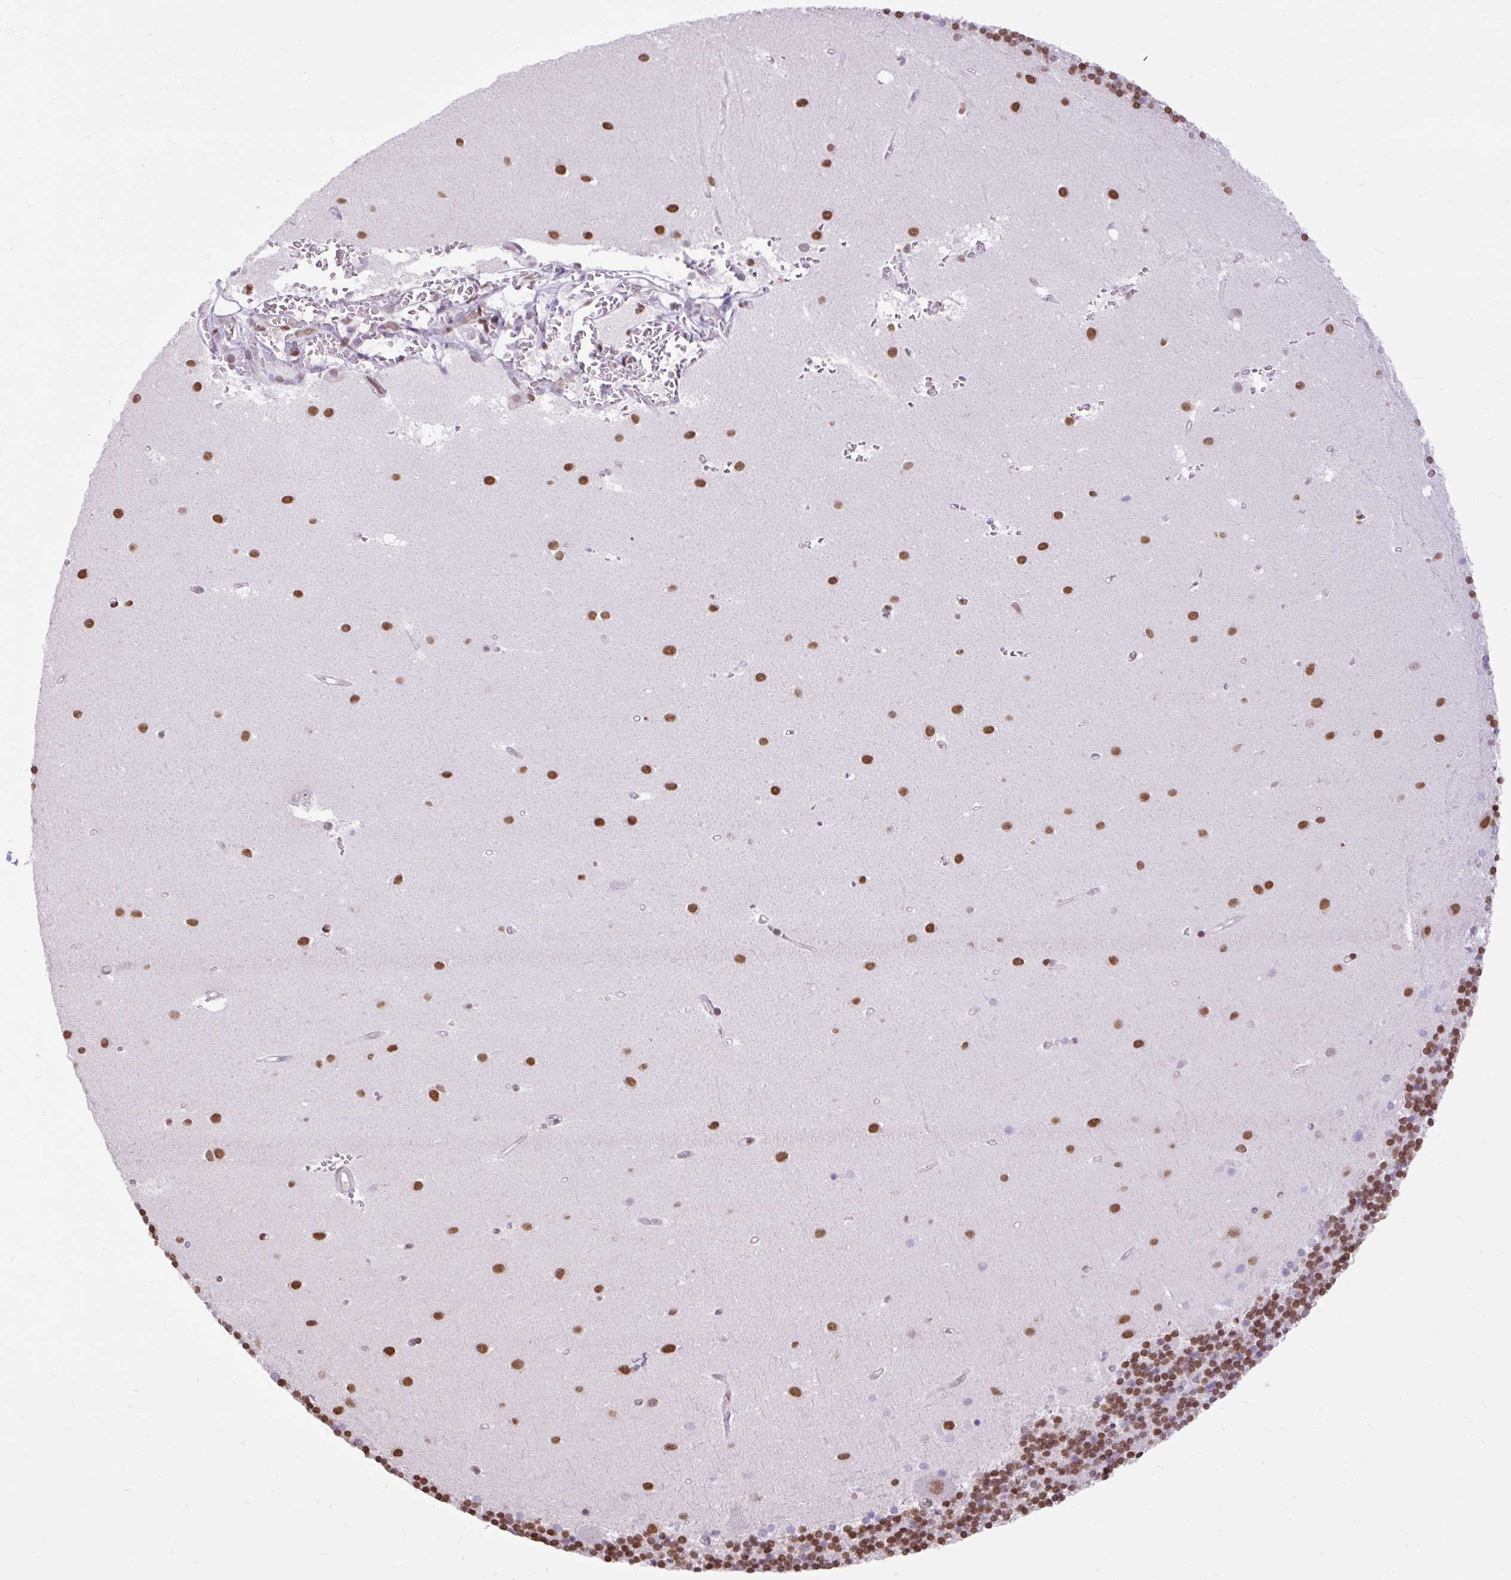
{"staining": {"intensity": "moderate", "quantity": ">75%", "location": "nuclear"}, "tissue": "cerebellum", "cell_type": "Cells in granular layer", "image_type": "normal", "snomed": [{"axis": "morphology", "description": "Normal tissue, NOS"}, {"axis": "topography", "description": "Cerebellum"}], "caption": "Immunohistochemical staining of unremarkable human cerebellum demonstrates moderate nuclear protein expression in about >75% of cells in granular layer. (Brightfield microscopy of DAB IHC at high magnification).", "gene": "ENSG00000261832", "patient": {"sex": "male", "age": 54}}